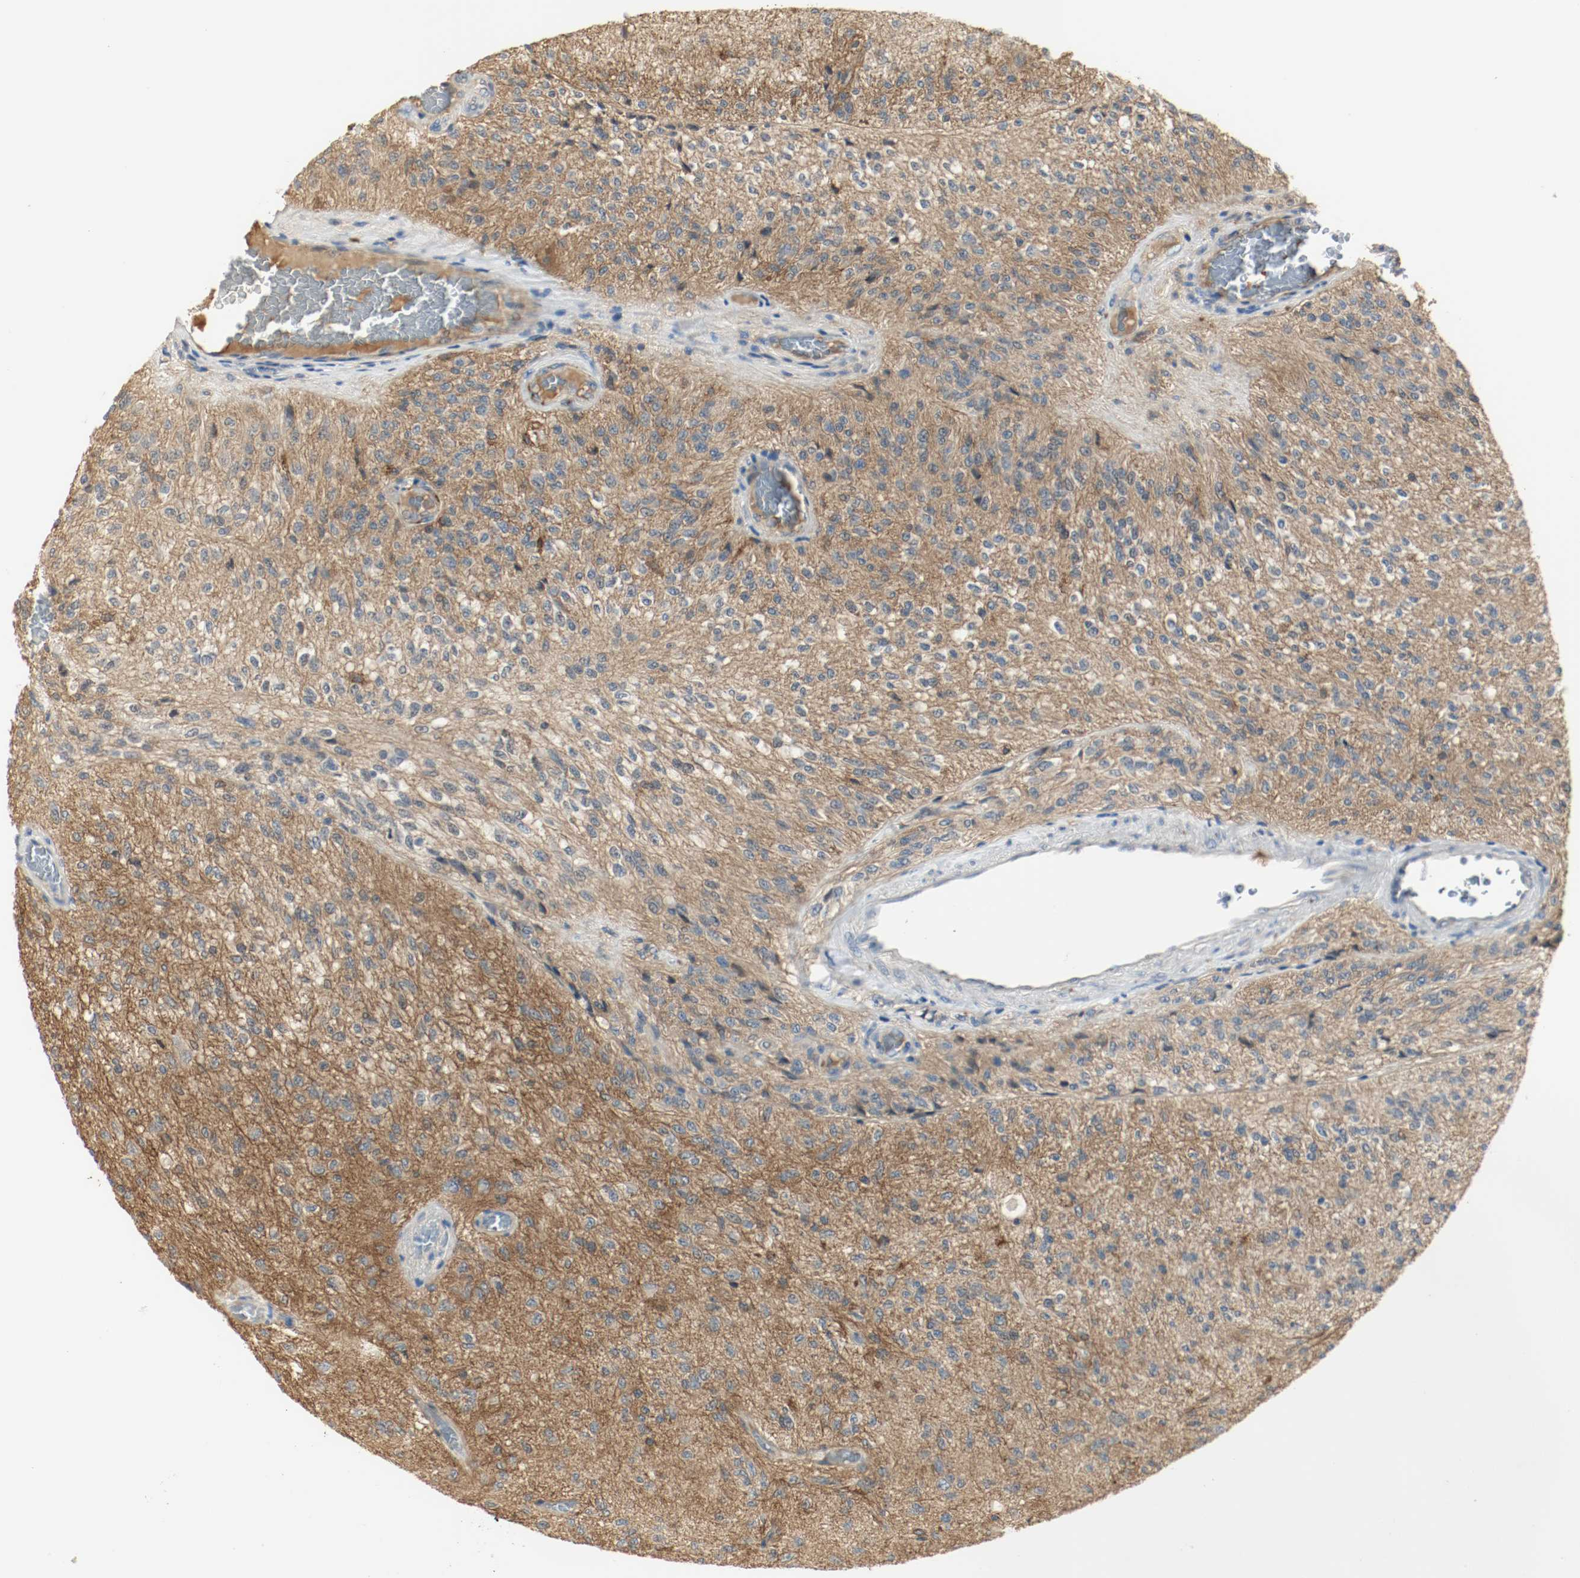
{"staining": {"intensity": "moderate", "quantity": ">75%", "location": "cytoplasmic/membranous"}, "tissue": "glioma", "cell_type": "Tumor cells", "image_type": "cancer", "snomed": [{"axis": "morphology", "description": "Normal tissue, NOS"}, {"axis": "morphology", "description": "Glioma, malignant, High grade"}, {"axis": "topography", "description": "Cerebral cortex"}], "caption": "DAB immunohistochemical staining of glioma exhibits moderate cytoplasmic/membranous protein positivity in about >75% of tumor cells.", "gene": "MELTF", "patient": {"sex": "male", "age": 77}}